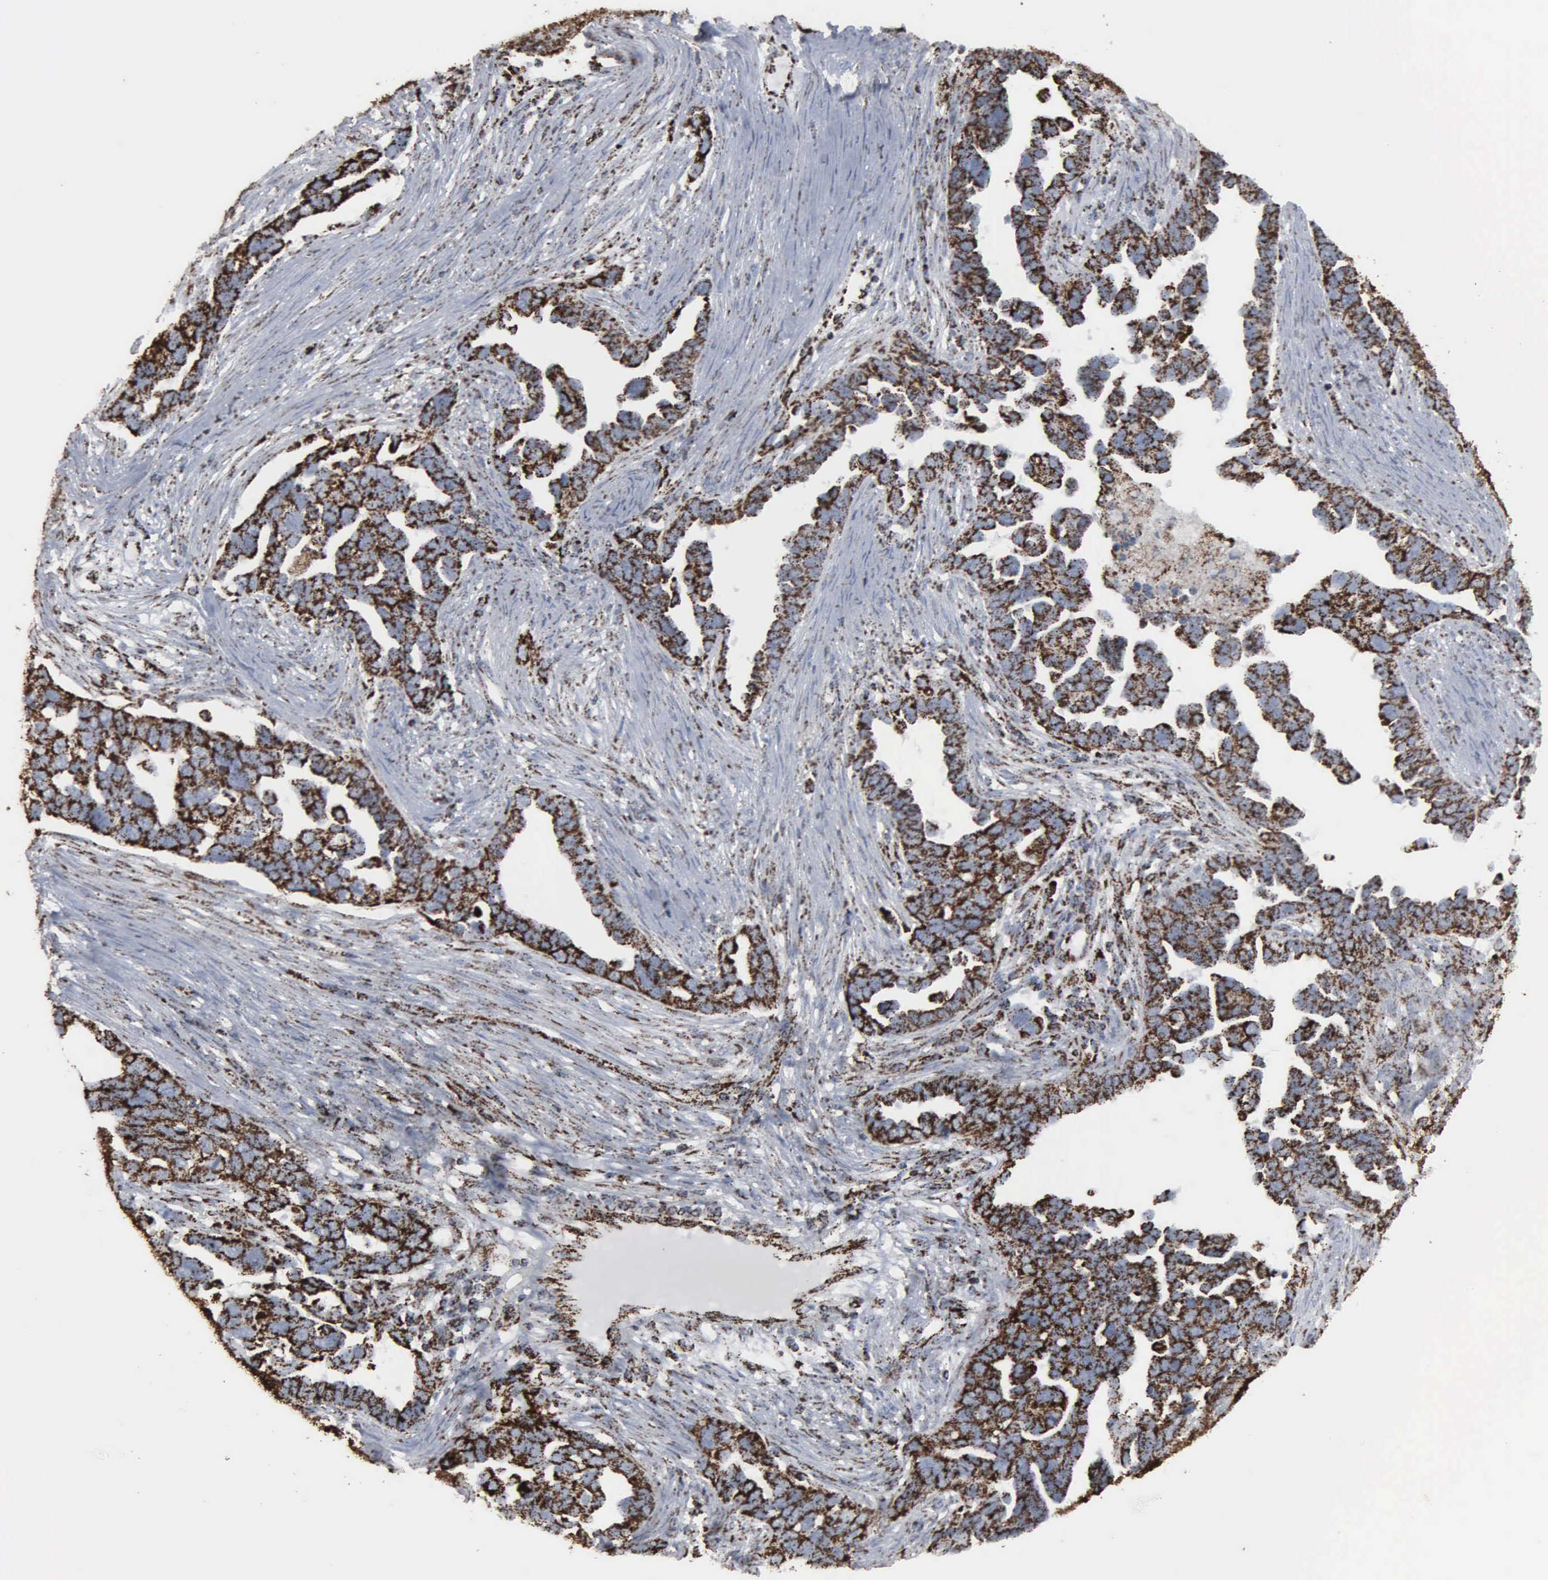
{"staining": {"intensity": "strong", "quantity": ">75%", "location": "cytoplasmic/membranous"}, "tissue": "ovarian cancer", "cell_type": "Tumor cells", "image_type": "cancer", "snomed": [{"axis": "morphology", "description": "Cystadenocarcinoma, serous, NOS"}, {"axis": "topography", "description": "Ovary"}], "caption": "A histopathology image showing strong cytoplasmic/membranous expression in about >75% of tumor cells in ovarian serous cystadenocarcinoma, as visualized by brown immunohistochemical staining.", "gene": "HSPA9", "patient": {"sex": "female", "age": 54}}